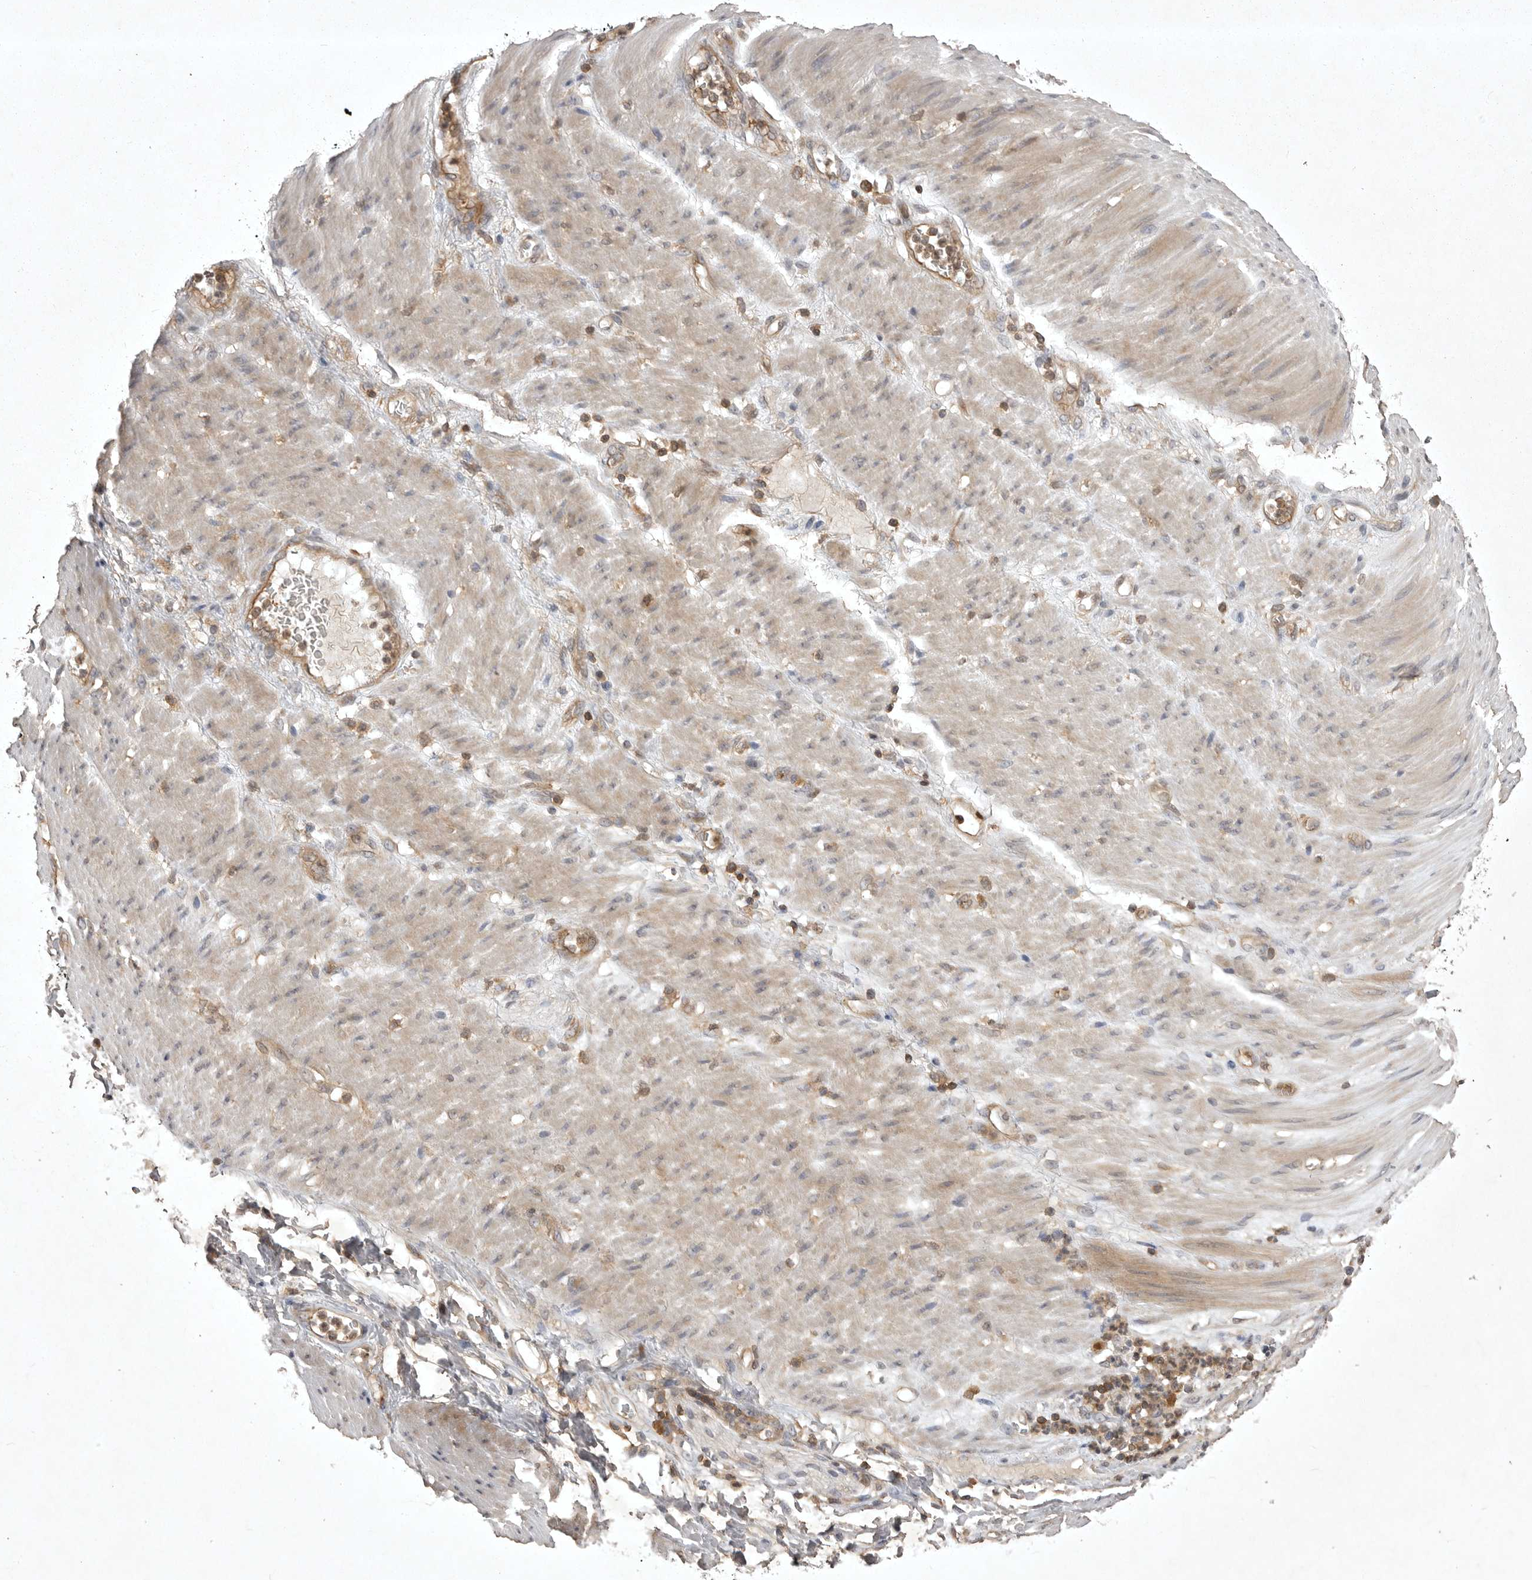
{"staining": {"intensity": "weak", "quantity": "25%-75%", "location": "cytoplasmic/membranous"}, "tissue": "stomach cancer", "cell_type": "Tumor cells", "image_type": "cancer", "snomed": [{"axis": "morphology", "description": "Adenocarcinoma, NOS"}, {"axis": "topography", "description": "Stomach"}], "caption": "IHC staining of stomach adenocarcinoma, which displays low levels of weak cytoplasmic/membranous expression in approximately 25%-75% of tumor cells indicating weak cytoplasmic/membranous protein positivity. The staining was performed using DAB (3,3'-diaminobenzidine) (brown) for protein detection and nuclei were counterstained in hematoxylin (blue).", "gene": "STK24", "patient": {"sex": "female", "age": 73}}